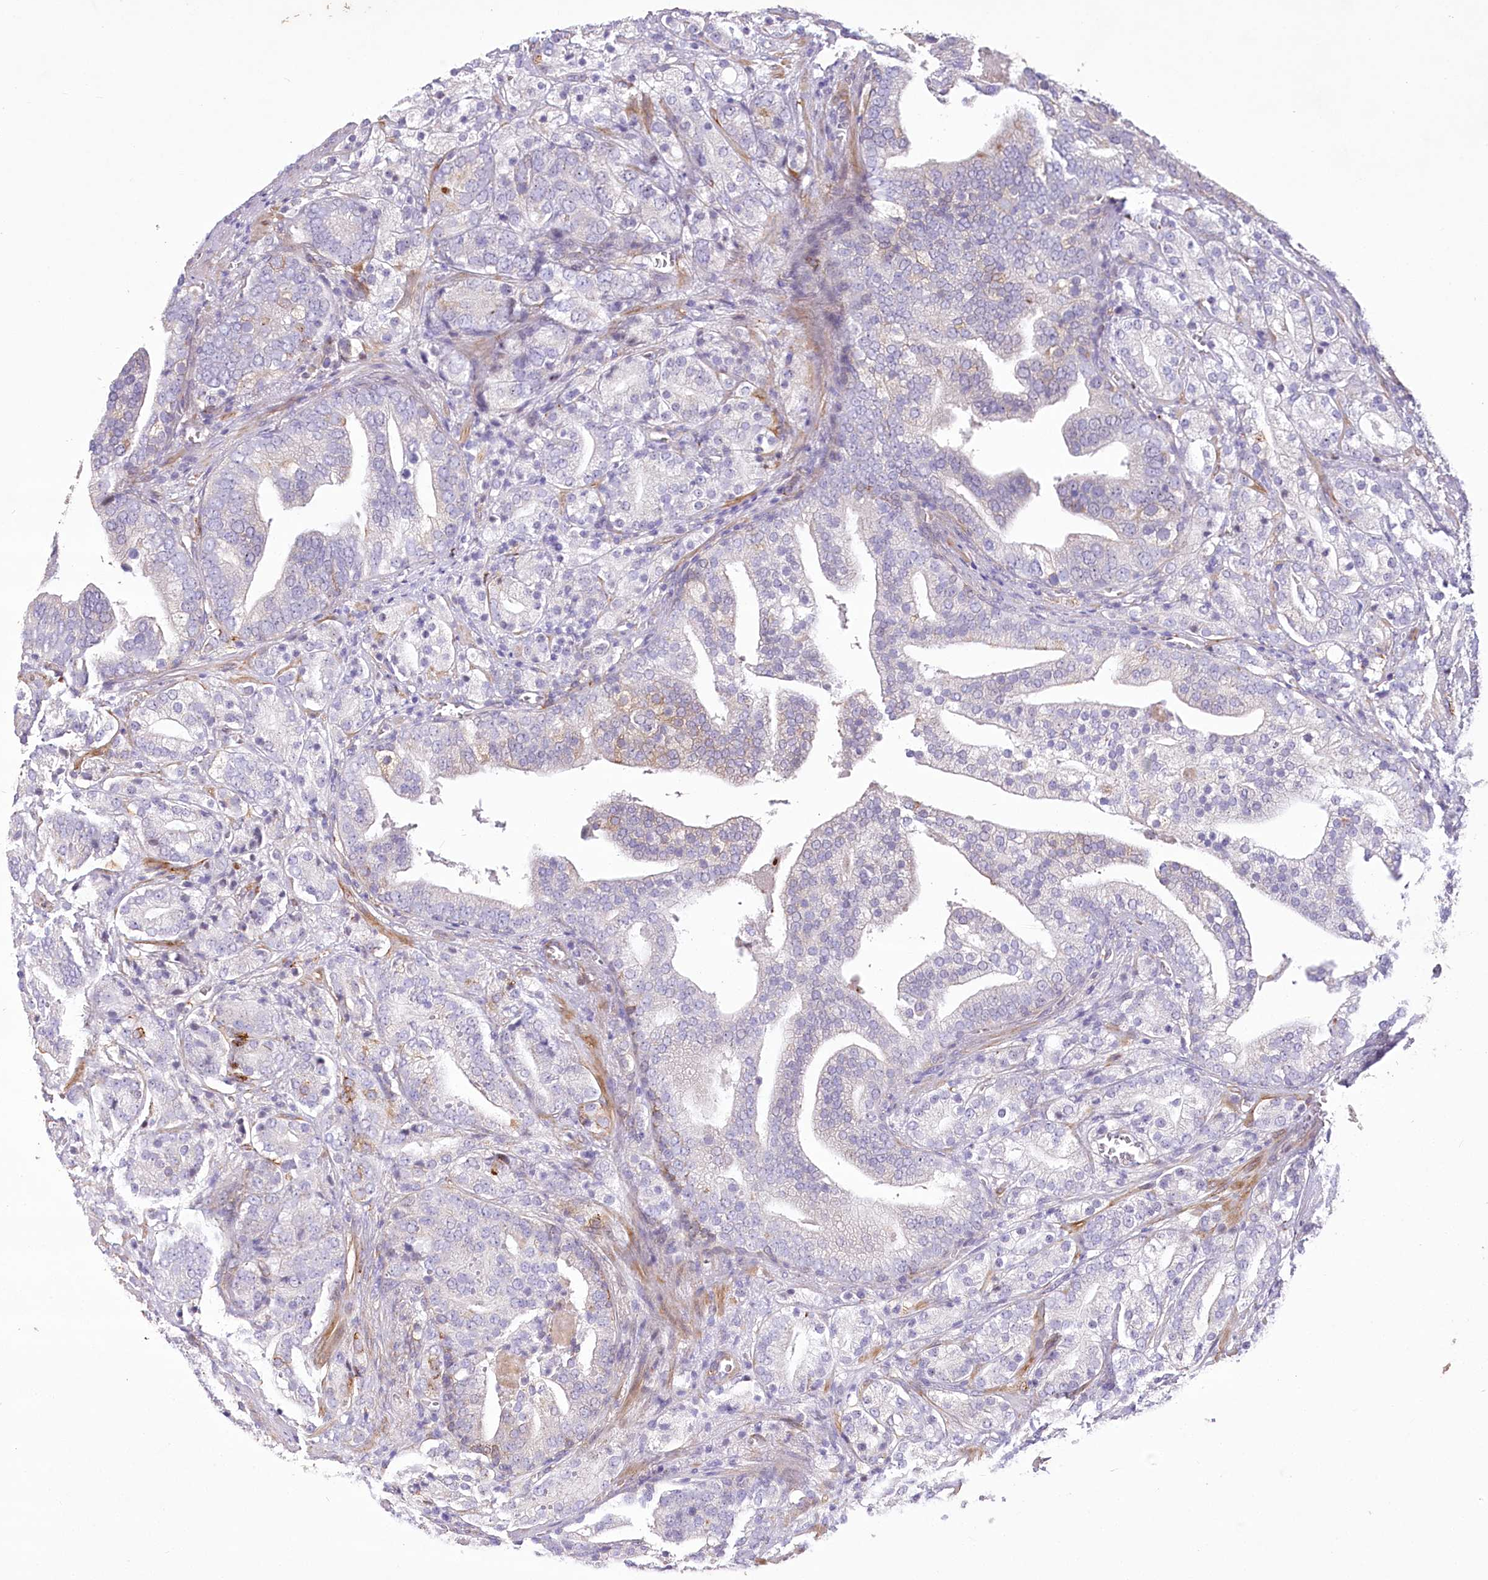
{"staining": {"intensity": "negative", "quantity": "none", "location": "none"}, "tissue": "prostate cancer", "cell_type": "Tumor cells", "image_type": "cancer", "snomed": [{"axis": "morphology", "description": "Adenocarcinoma, High grade"}, {"axis": "topography", "description": "Prostate"}], "caption": "Histopathology image shows no significant protein positivity in tumor cells of prostate high-grade adenocarcinoma.", "gene": "ANGPTL3", "patient": {"sex": "male", "age": 57}}